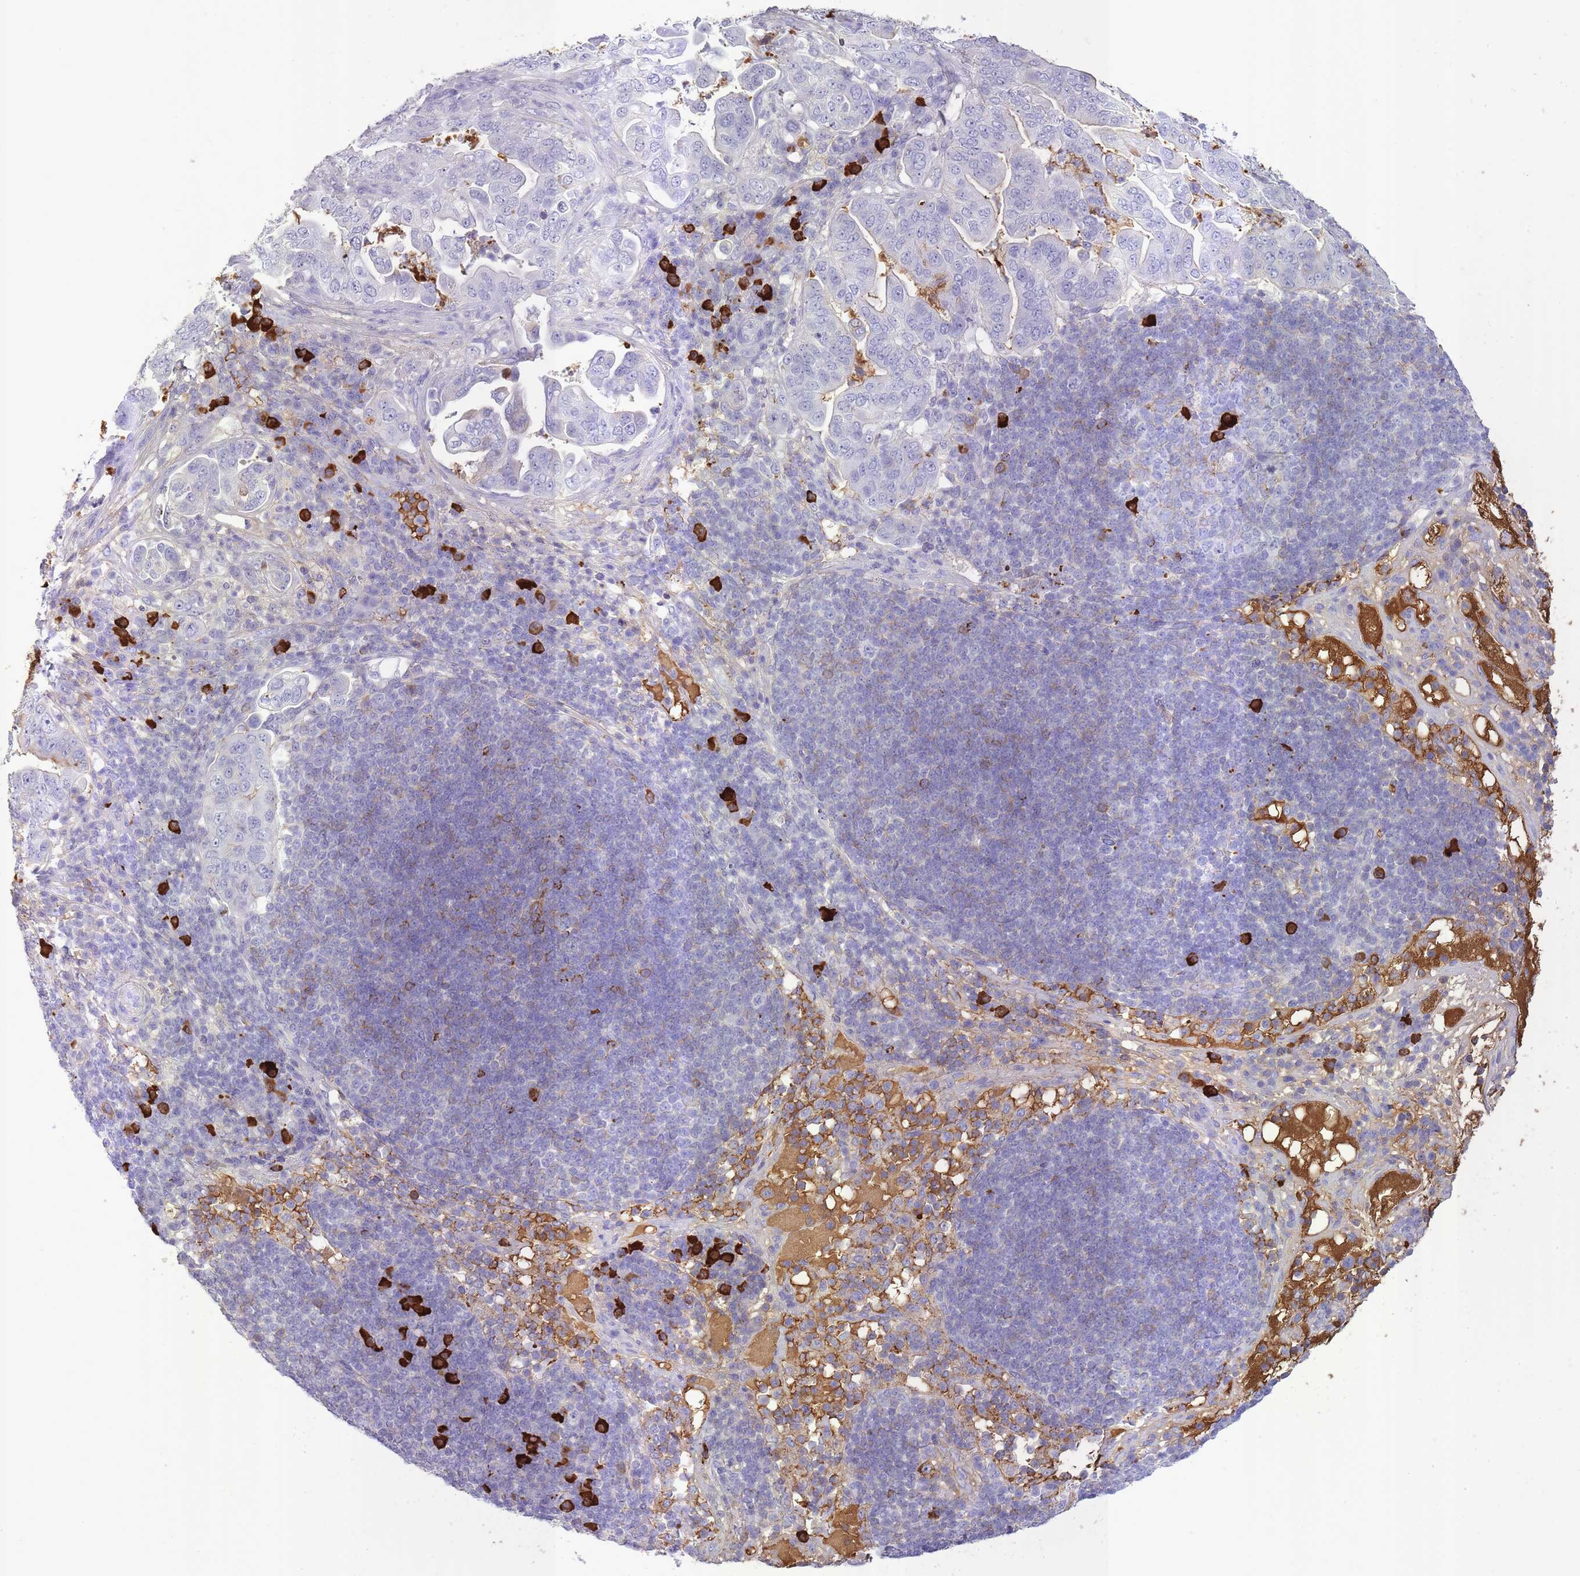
{"staining": {"intensity": "negative", "quantity": "none", "location": "none"}, "tissue": "pancreatic cancer", "cell_type": "Tumor cells", "image_type": "cancer", "snomed": [{"axis": "morphology", "description": "Adenocarcinoma, NOS"}, {"axis": "topography", "description": "Pancreas"}], "caption": "Histopathology image shows no protein expression in tumor cells of pancreatic cancer (adenocarcinoma) tissue.", "gene": "IGKV1D-42", "patient": {"sex": "female", "age": 63}}